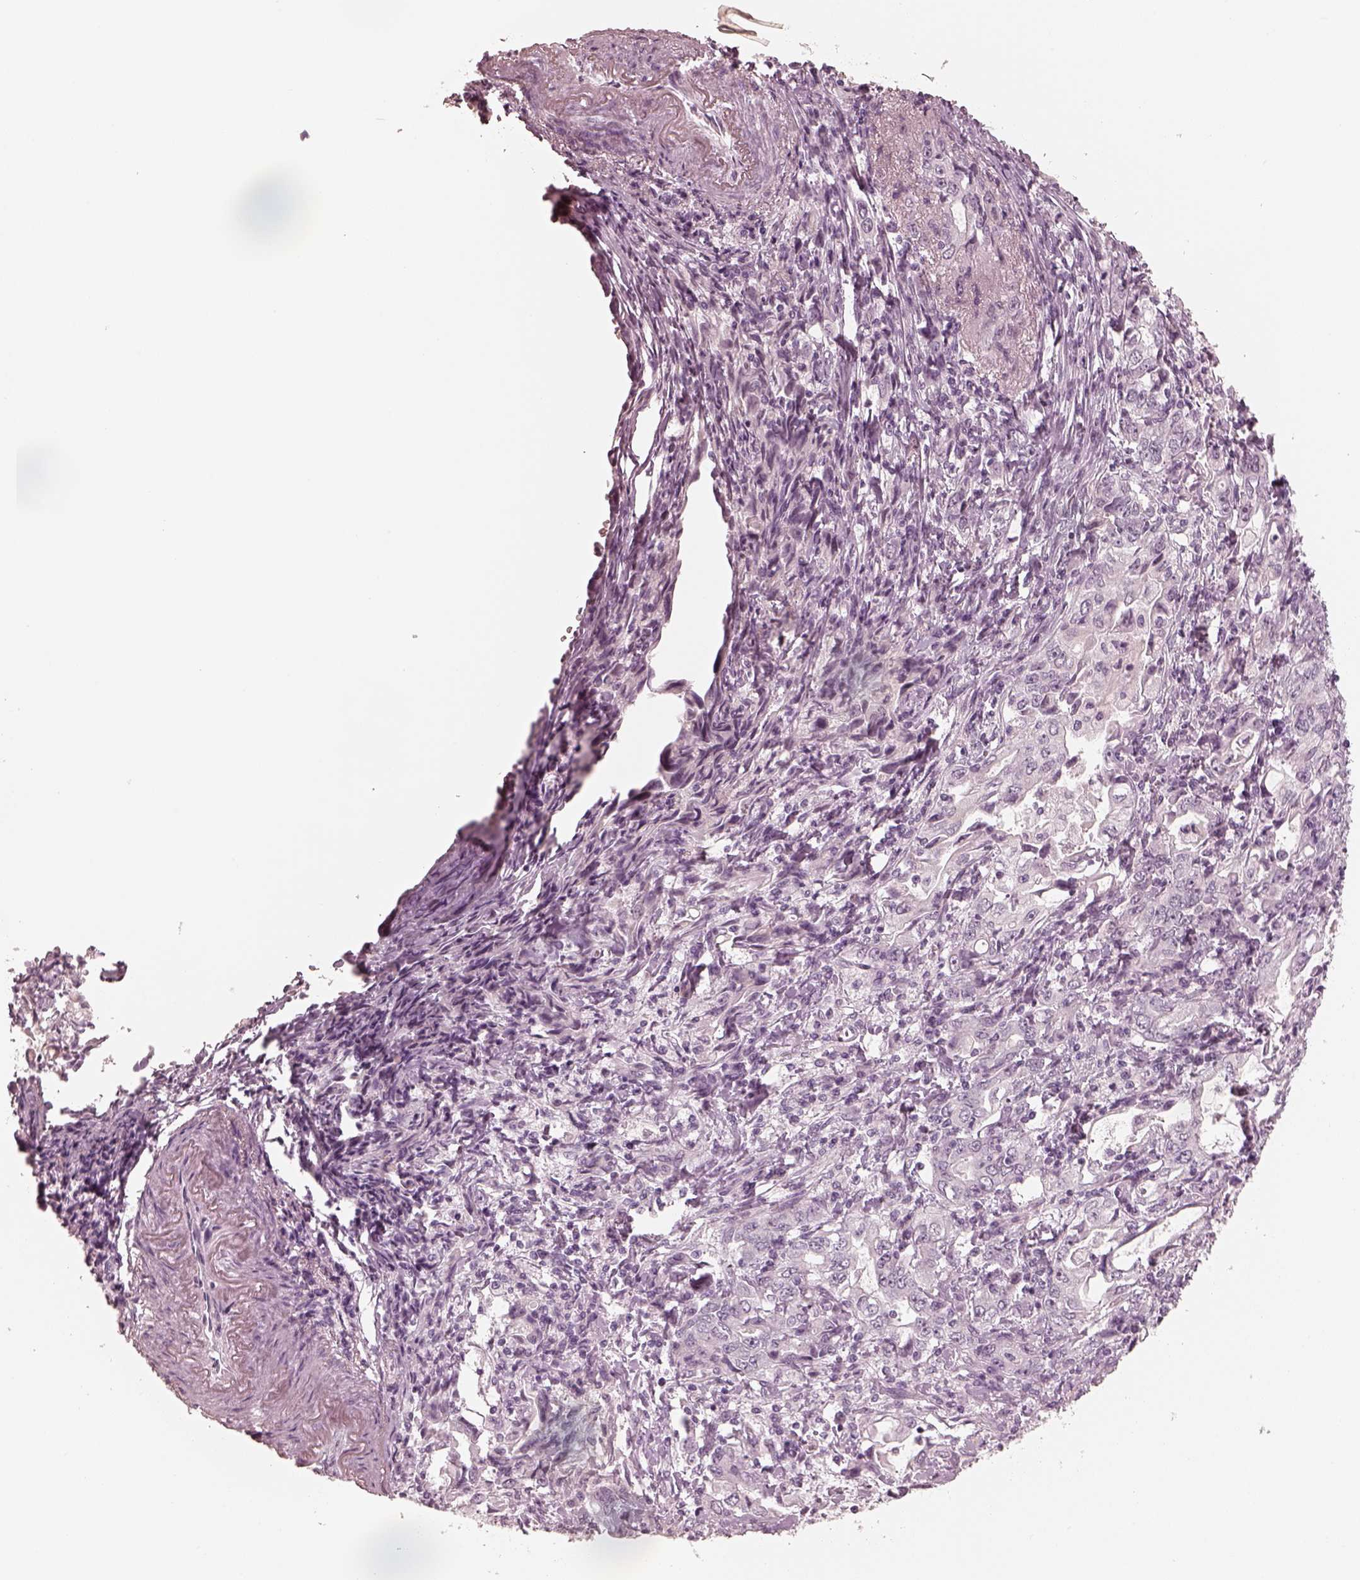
{"staining": {"intensity": "negative", "quantity": "none", "location": "none"}, "tissue": "stomach cancer", "cell_type": "Tumor cells", "image_type": "cancer", "snomed": [{"axis": "morphology", "description": "Adenocarcinoma, NOS"}, {"axis": "topography", "description": "Stomach, lower"}], "caption": "Tumor cells are negative for brown protein staining in stomach adenocarcinoma.", "gene": "CALR3", "patient": {"sex": "female", "age": 72}}